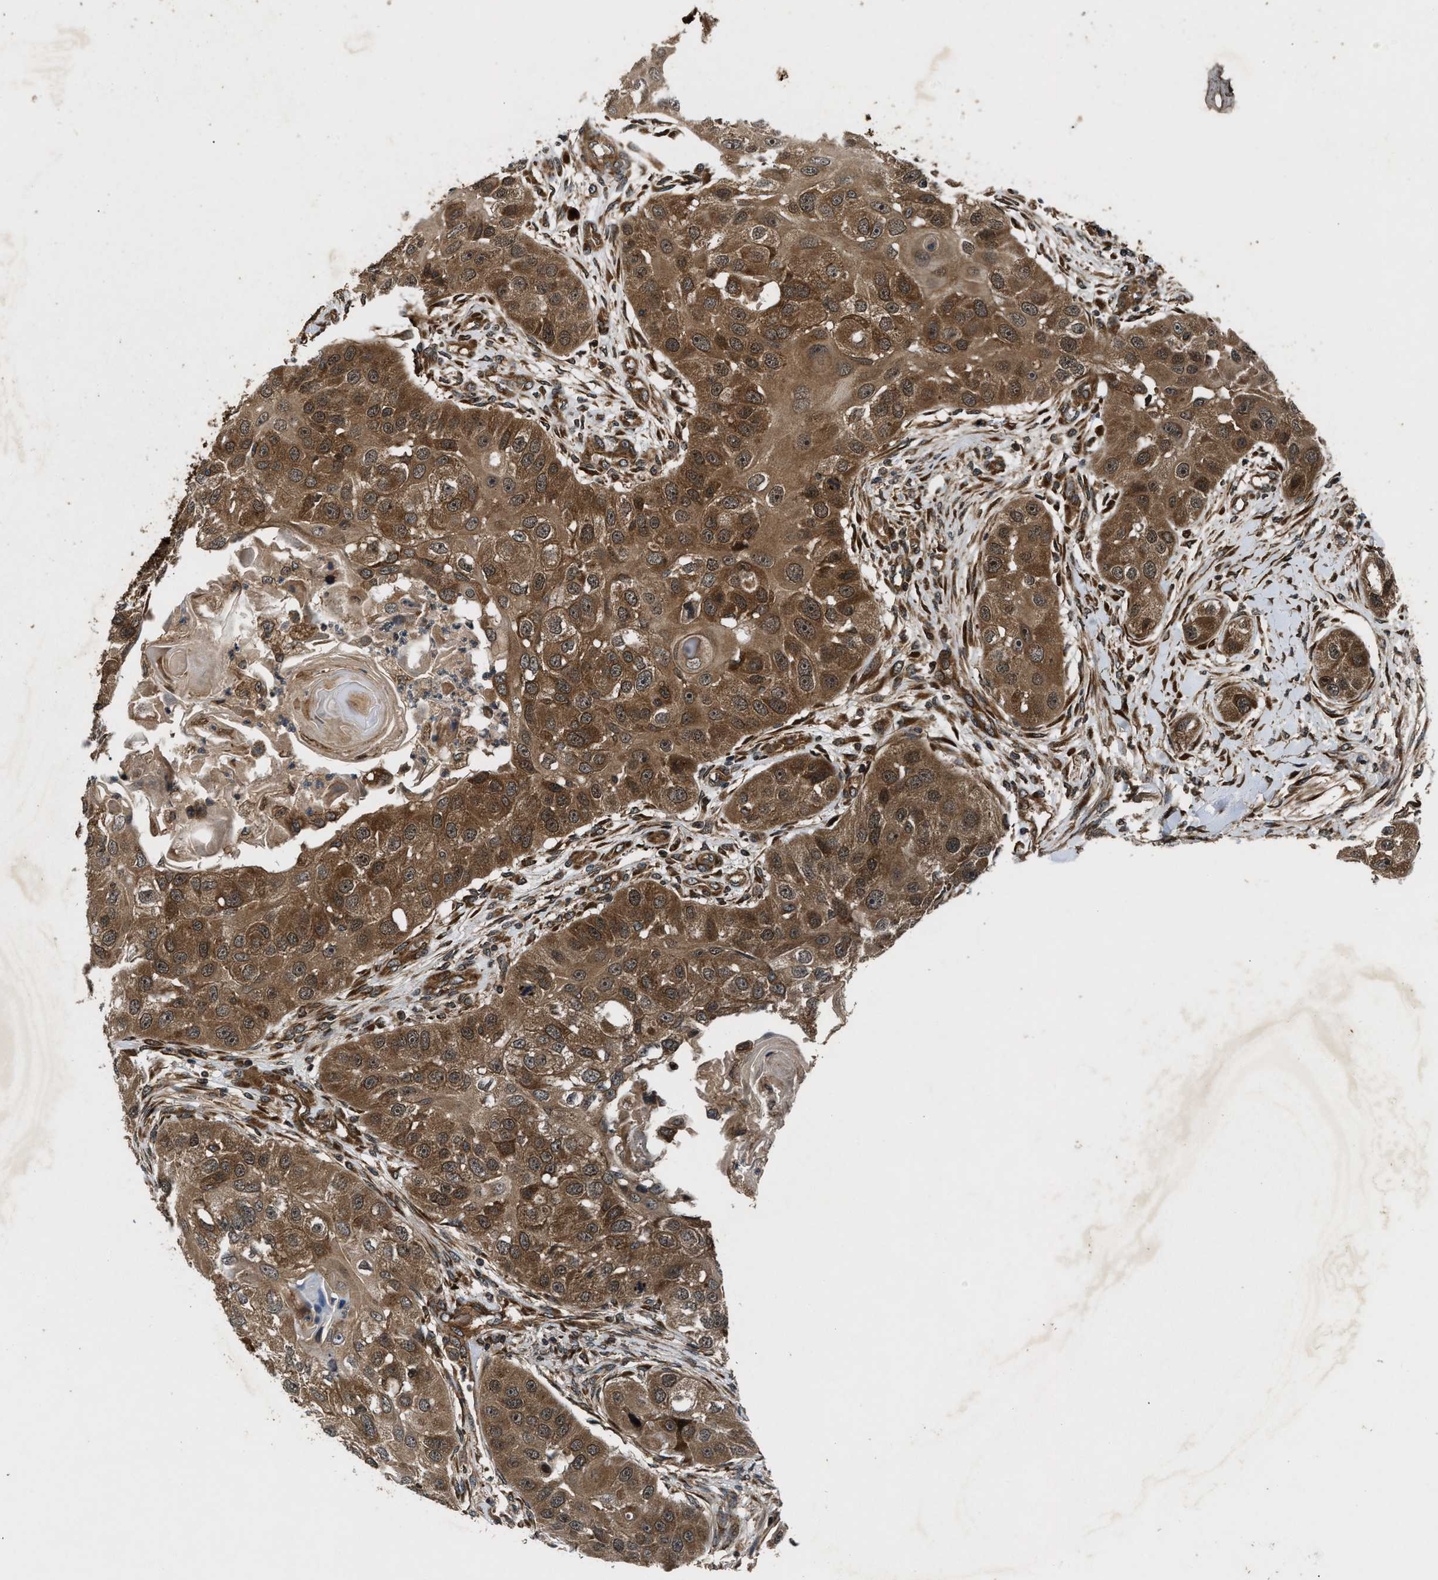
{"staining": {"intensity": "moderate", "quantity": ">75%", "location": "cytoplasmic/membranous"}, "tissue": "head and neck cancer", "cell_type": "Tumor cells", "image_type": "cancer", "snomed": [{"axis": "morphology", "description": "Normal tissue, NOS"}, {"axis": "morphology", "description": "Squamous cell carcinoma, NOS"}, {"axis": "topography", "description": "Skeletal muscle"}, {"axis": "topography", "description": "Head-Neck"}], "caption": "There is medium levels of moderate cytoplasmic/membranous positivity in tumor cells of head and neck cancer, as demonstrated by immunohistochemical staining (brown color).", "gene": "PNPLA8", "patient": {"sex": "male", "age": 51}}